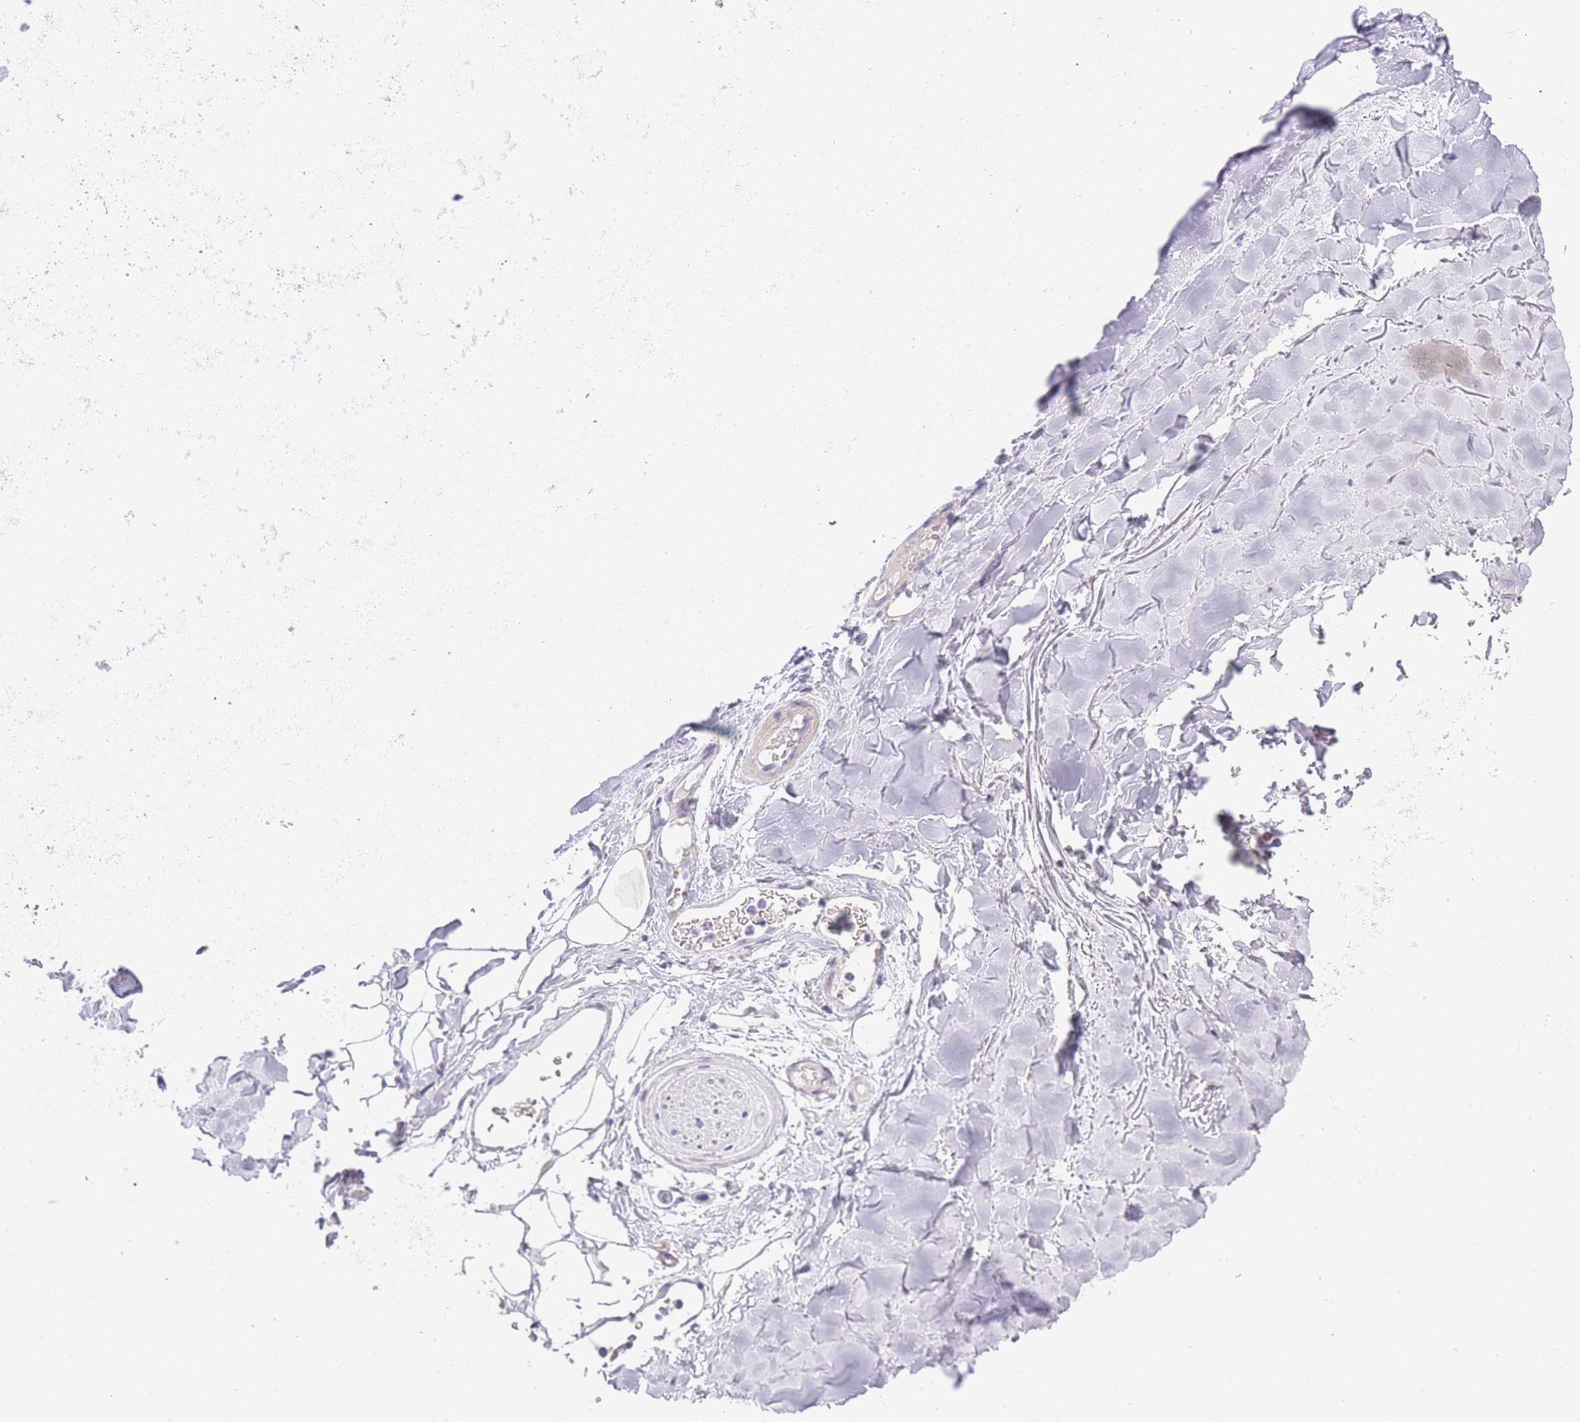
{"staining": {"intensity": "negative", "quantity": "none", "location": "none"}, "tissue": "adipose tissue", "cell_type": "Adipocytes", "image_type": "normal", "snomed": [{"axis": "morphology", "description": "Normal tissue, NOS"}, {"axis": "topography", "description": "Cartilage tissue"}], "caption": "IHC of normal adipose tissue exhibits no expression in adipocytes. (DAB (3,3'-diaminobenzidine) immunohistochemistry, high magnification).", "gene": "WDR70", "patient": {"sex": "male", "age": 80}}